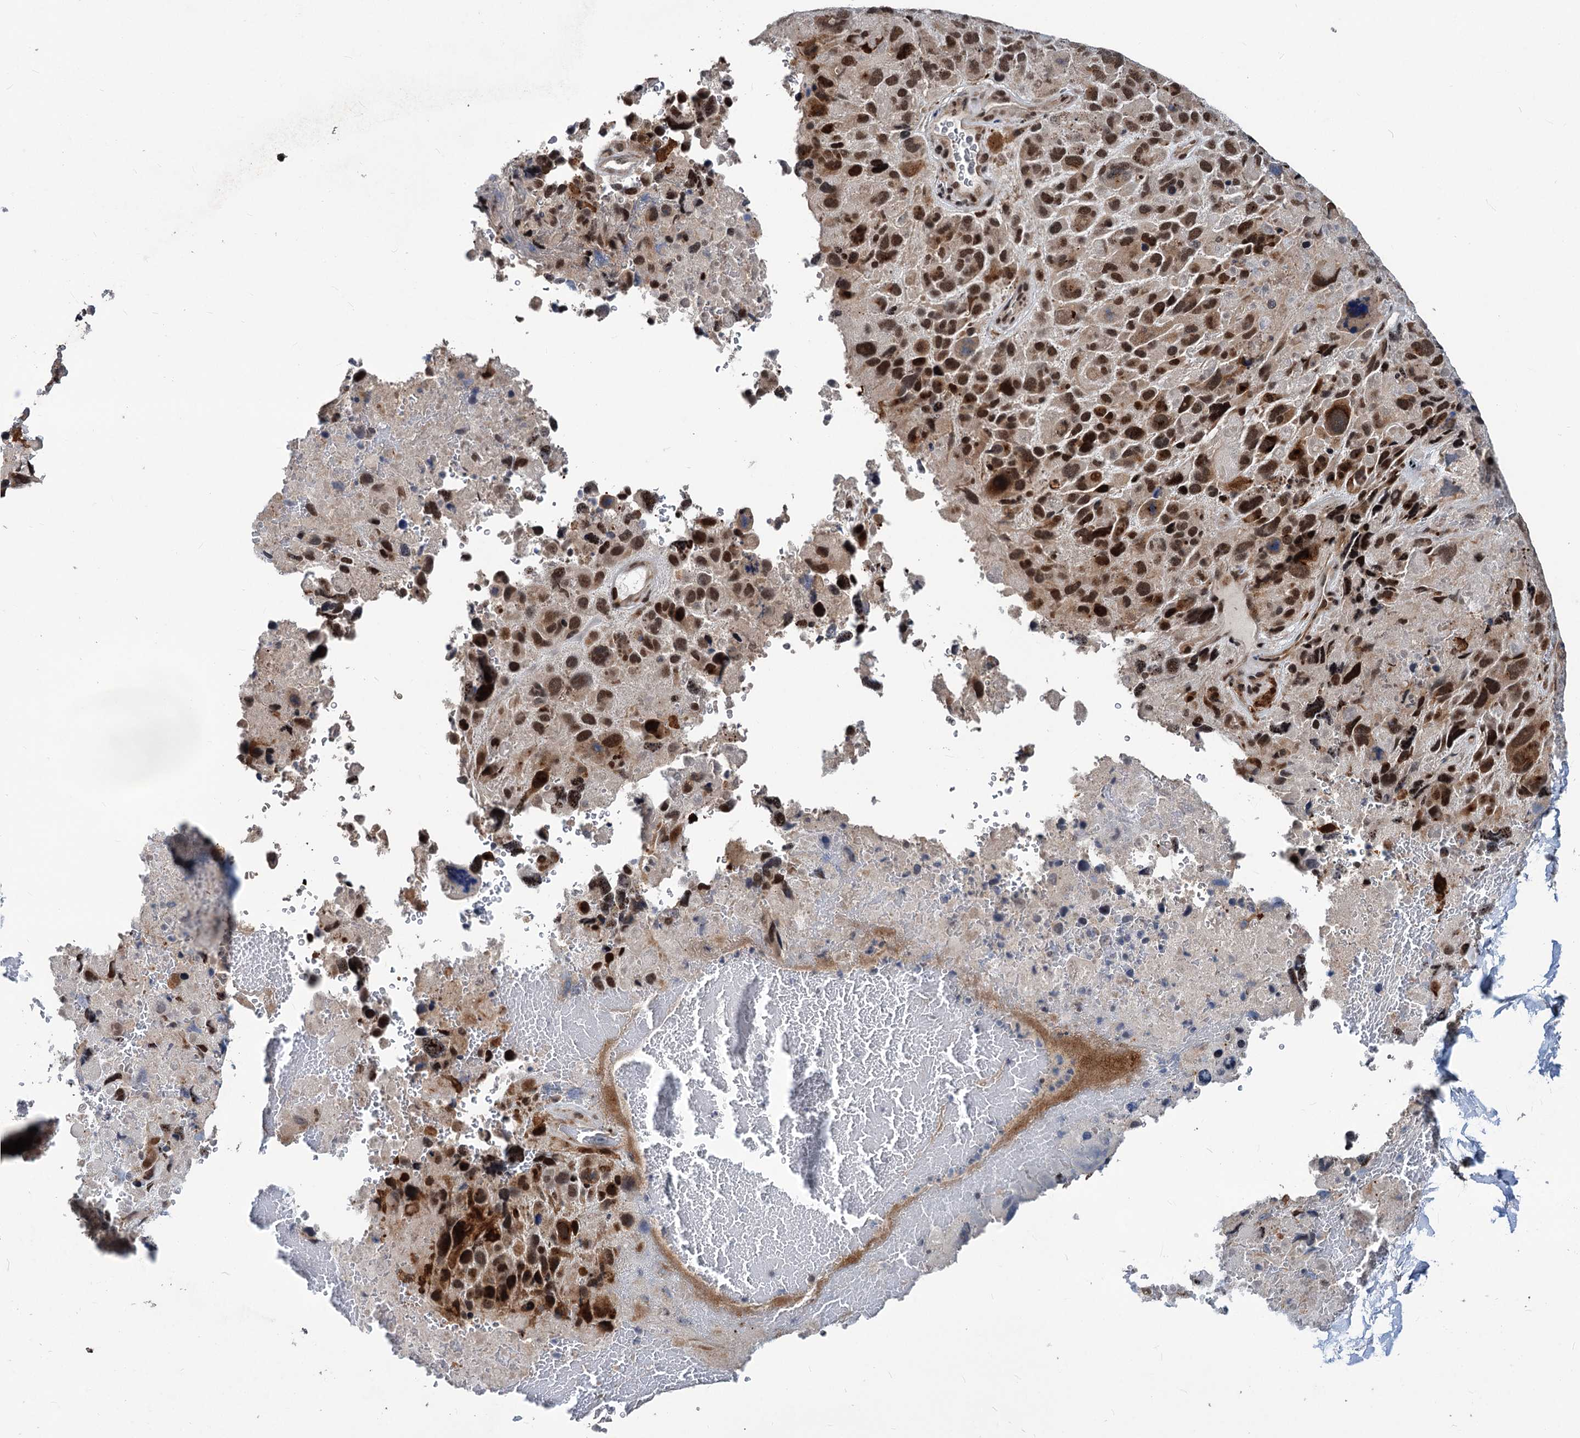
{"staining": {"intensity": "moderate", "quantity": ">75%", "location": "nuclear"}, "tissue": "lung cancer", "cell_type": "Tumor cells", "image_type": "cancer", "snomed": [{"axis": "morphology", "description": "Adenocarcinoma, NOS"}, {"axis": "topography", "description": "Lung"}], "caption": "Brown immunohistochemical staining in human lung cancer (adenocarcinoma) exhibits moderate nuclear staining in approximately >75% of tumor cells. The staining is performed using DAB (3,3'-diaminobenzidine) brown chromogen to label protein expression. The nuclei are counter-stained blue using hematoxylin.", "gene": "PHF8", "patient": {"sex": "male", "age": 67}}